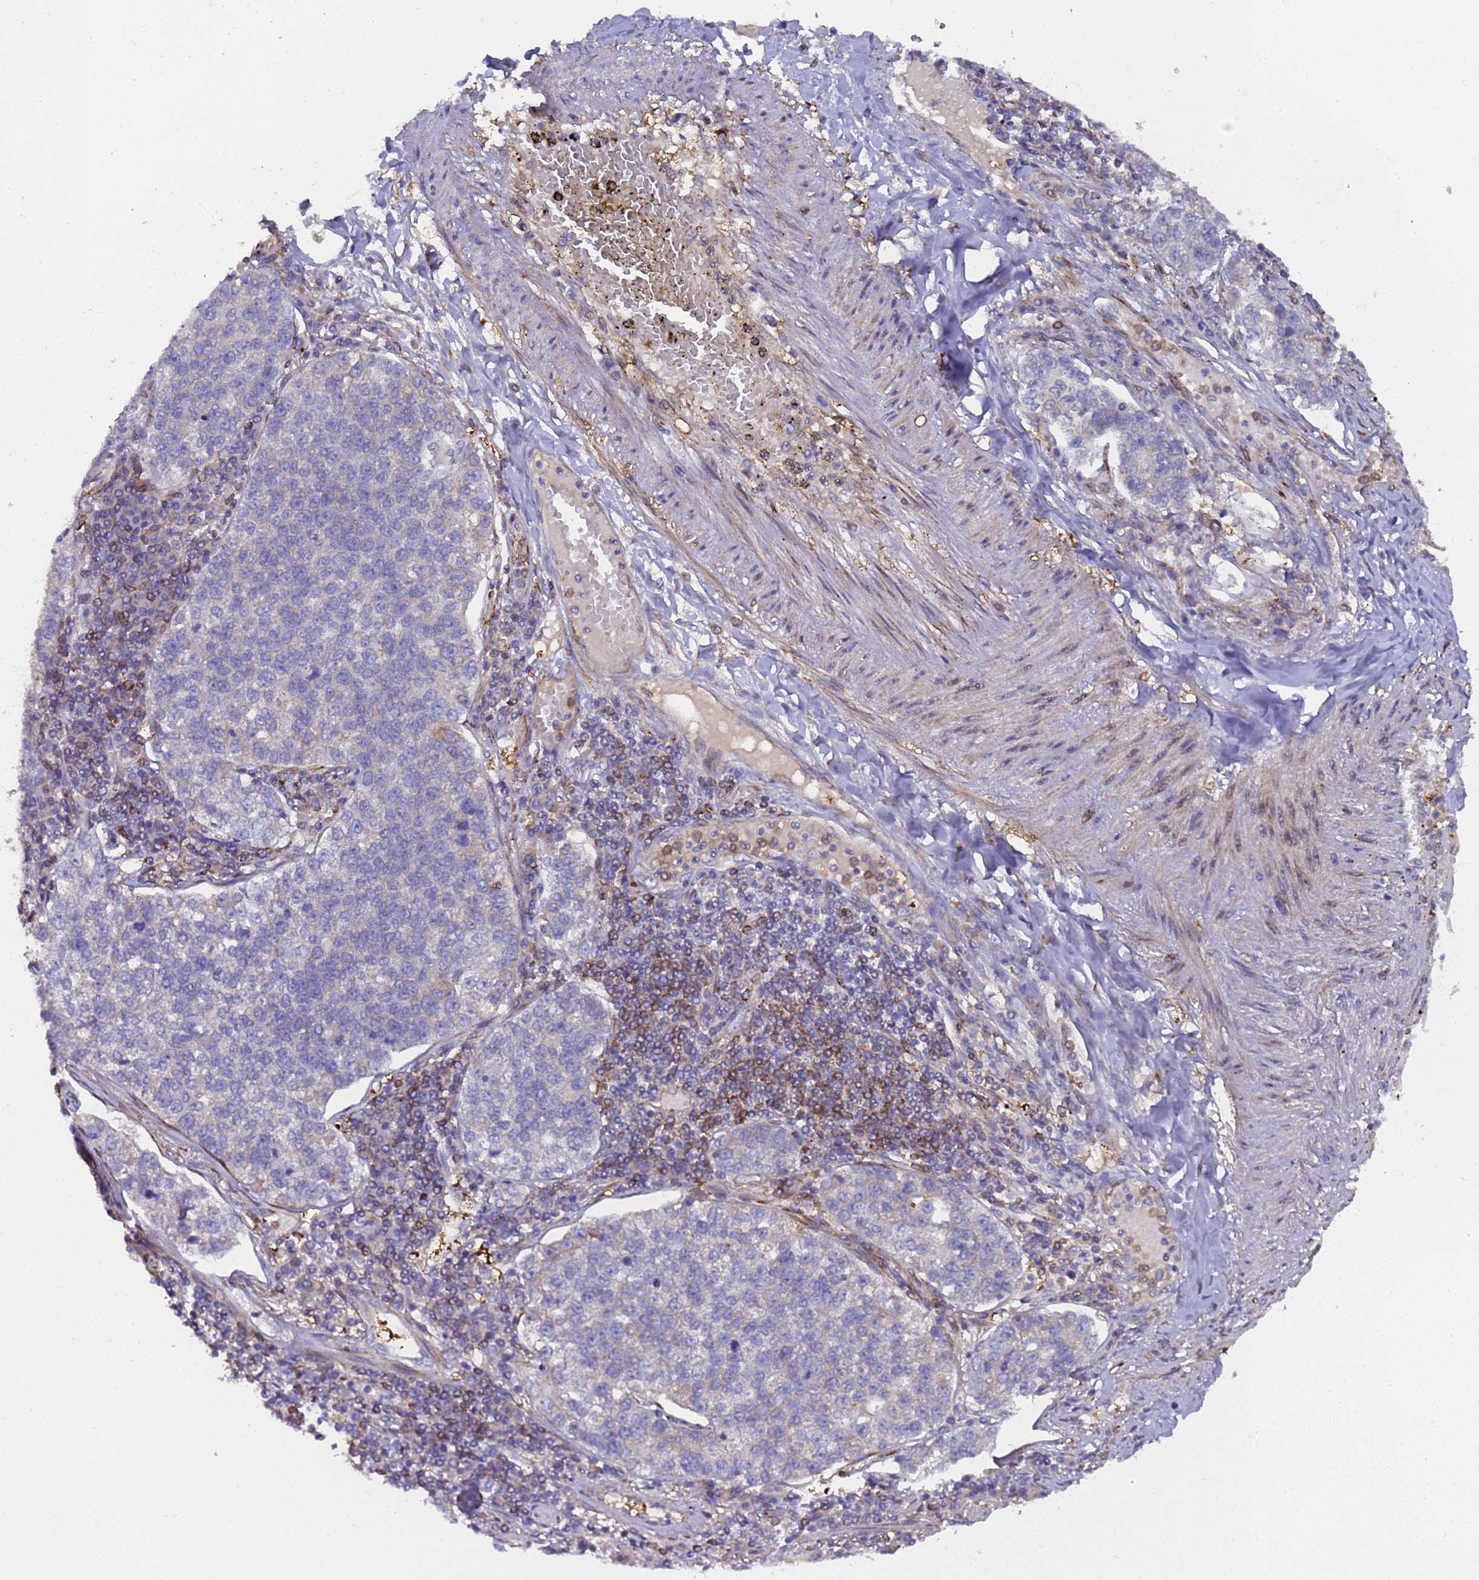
{"staining": {"intensity": "negative", "quantity": "none", "location": "none"}, "tissue": "lung cancer", "cell_type": "Tumor cells", "image_type": "cancer", "snomed": [{"axis": "morphology", "description": "Adenocarcinoma, NOS"}, {"axis": "topography", "description": "Lung"}], "caption": "This is a micrograph of immunohistochemistry (IHC) staining of lung cancer, which shows no staining in tumor cells. Brightfield microscopy of IHC stained with DAB (brown) and hematoxylin (blue), captured at high magnification.", "gene": "MOCS1", "patient": {"sex": "male", "age": 49}}